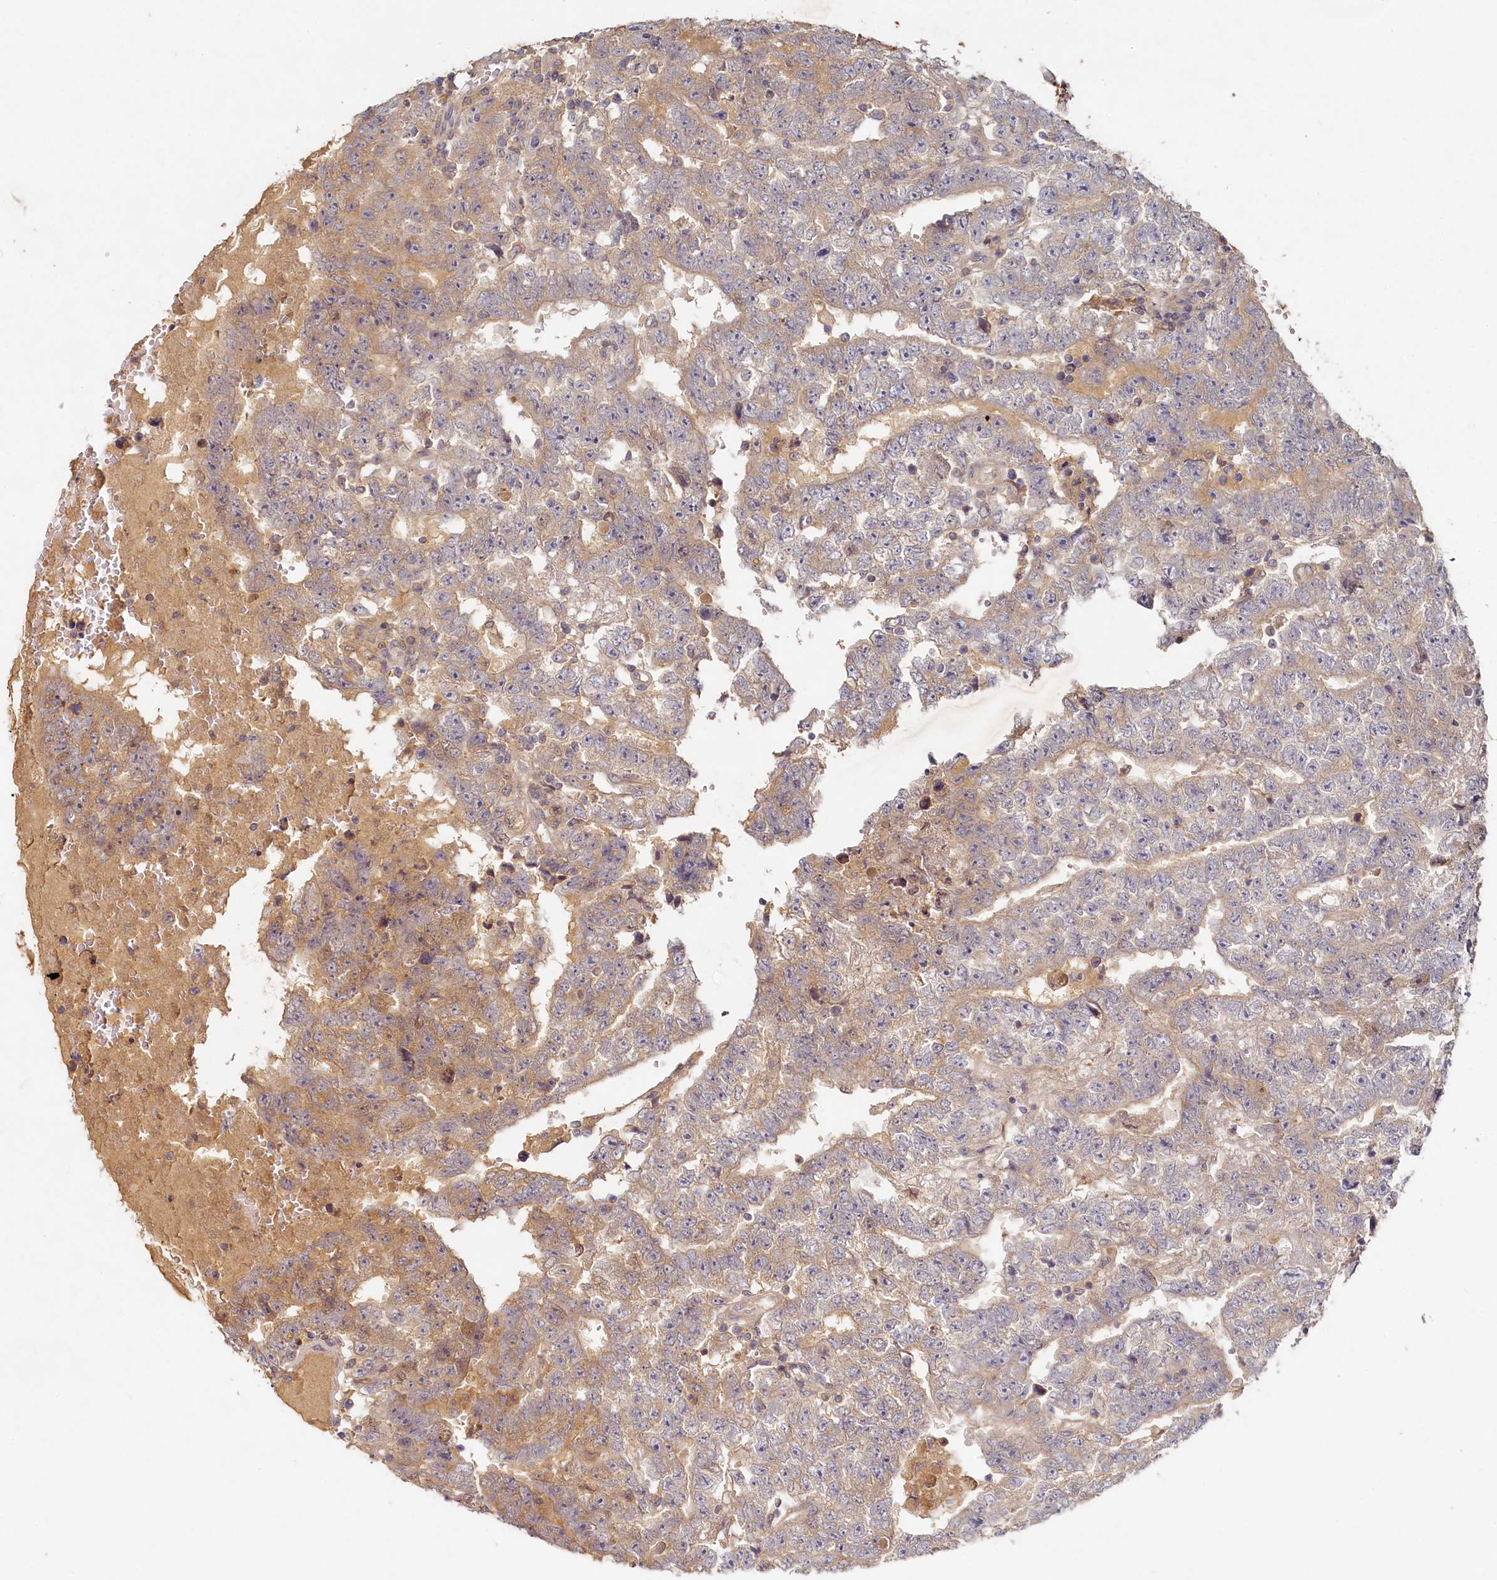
{"staining": {"intensity": "moderate", "quantity": "25%-75%", "location": "cytoplasmic/membranous"}, "tissue": "testis cancer", "cell_type": "Tumor cells", "image_type": "cancer", "snomed": [{"axis": "morphology", "description": "Carcinoma, Embryonal, NOS"}, {"axis": "topography", "description": "Testis"}], "caption": "IHC staining of testis cancer, which demonstrates medium levels of moderate cytoplasmic/membranous expression in approximately 25%-75% of tumor cells indicating moderate cytoplasmic/membranous protein staining. The staining was performed using DAB (brown) for protein detection and nuclei were counterstained in hematoxylin (blue).", "gene": "HERC3", "patient": {"sex": "male", "age": 25}}